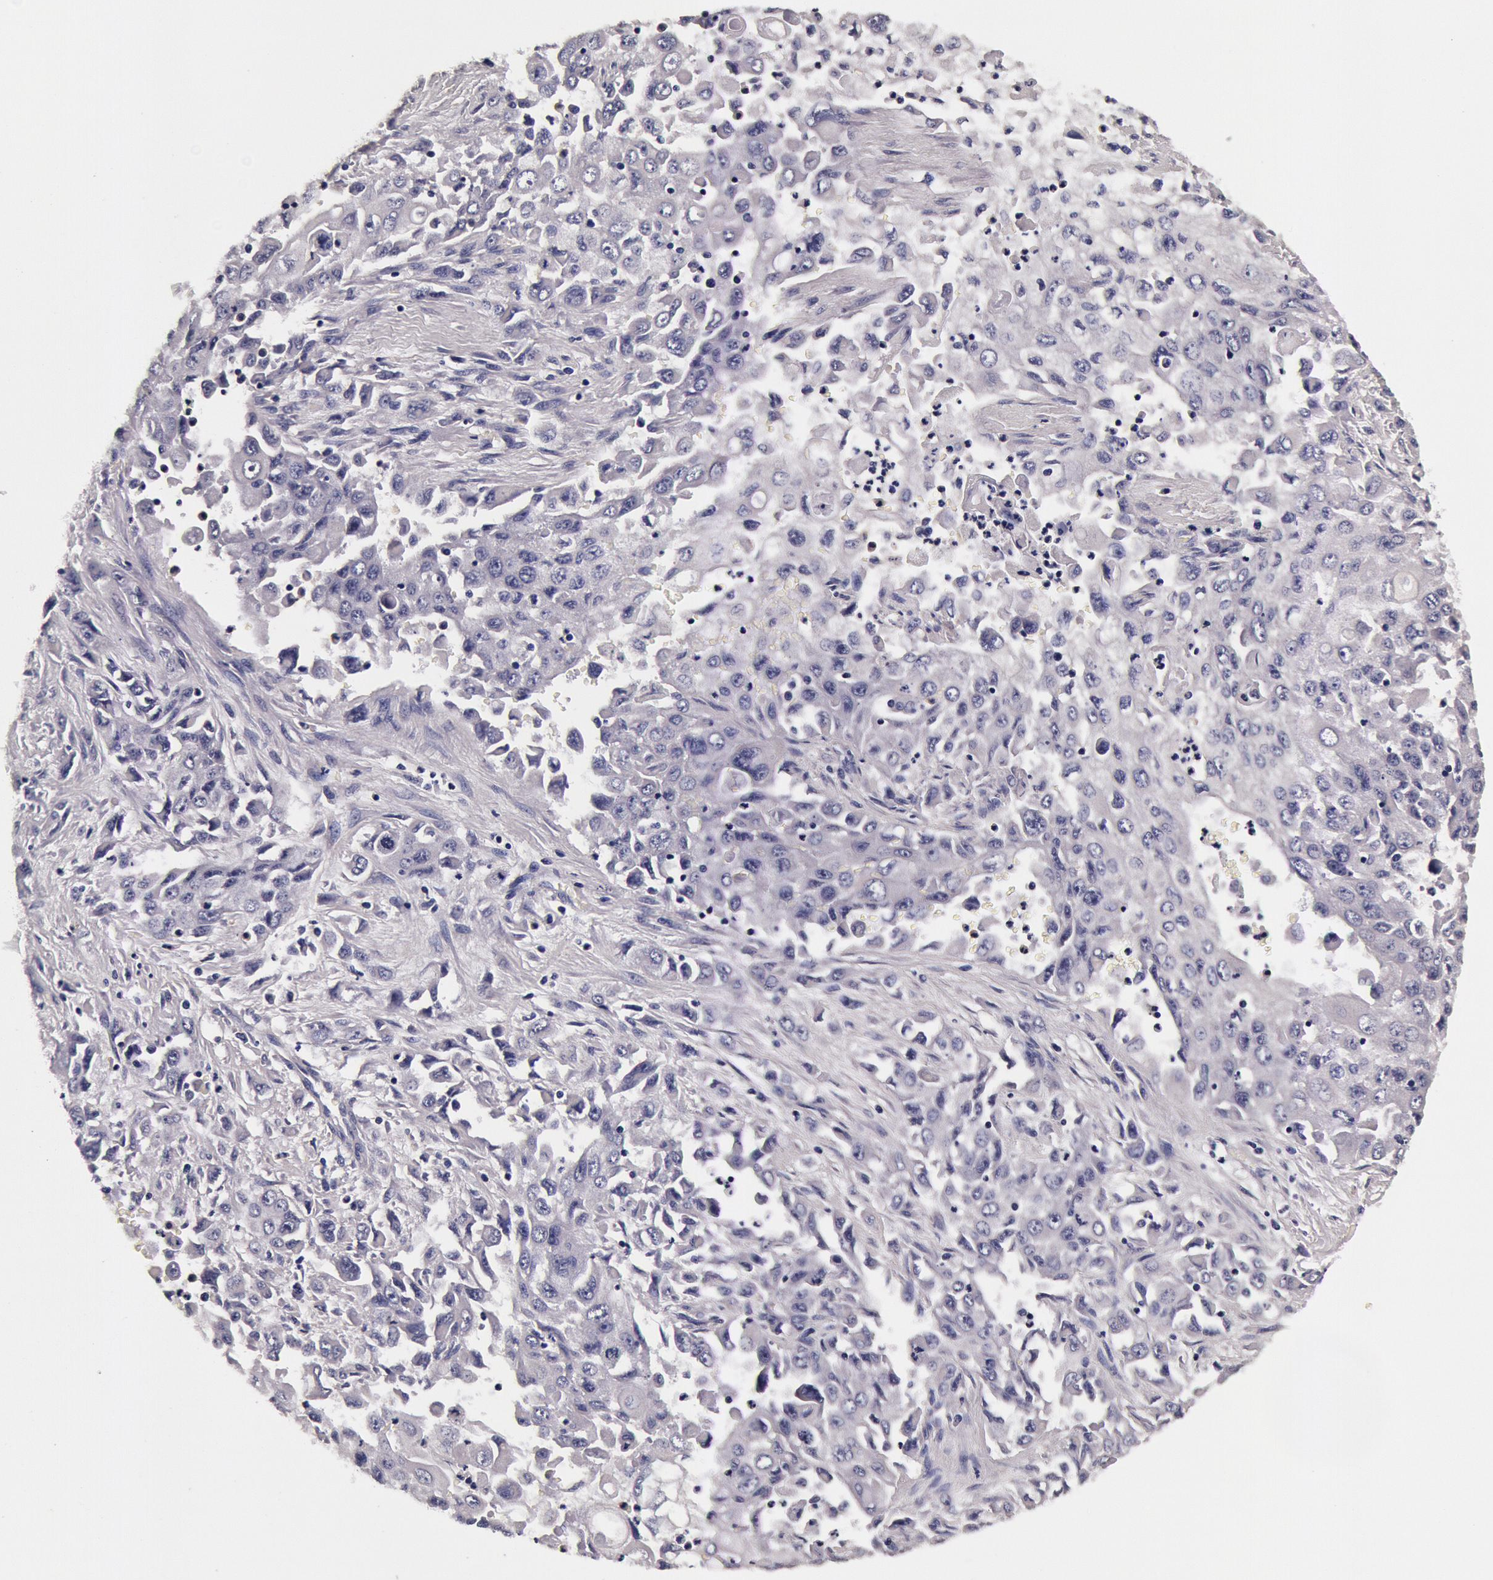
{"staining": {"intensity": "negative", "quantity": "none", "location": "none"}, "tissue": "pancreatic cancer", "cell_type": "Tumor cells", "image_type": "cancer", "snomed": [{"axis": "morphology", "description": "Adenocarcinoma, NOS"}, {"axis": "topography", "description": "Pancreas"}], "caption": "Tumor cells show no significant expression in adenocarcinoma (pancreatic). (DAB immunohistochemistry visualized using brightfield microscopy, high magnification).", "gene": "CCDC22", "patient": {"sex": "male", "age": 70}}